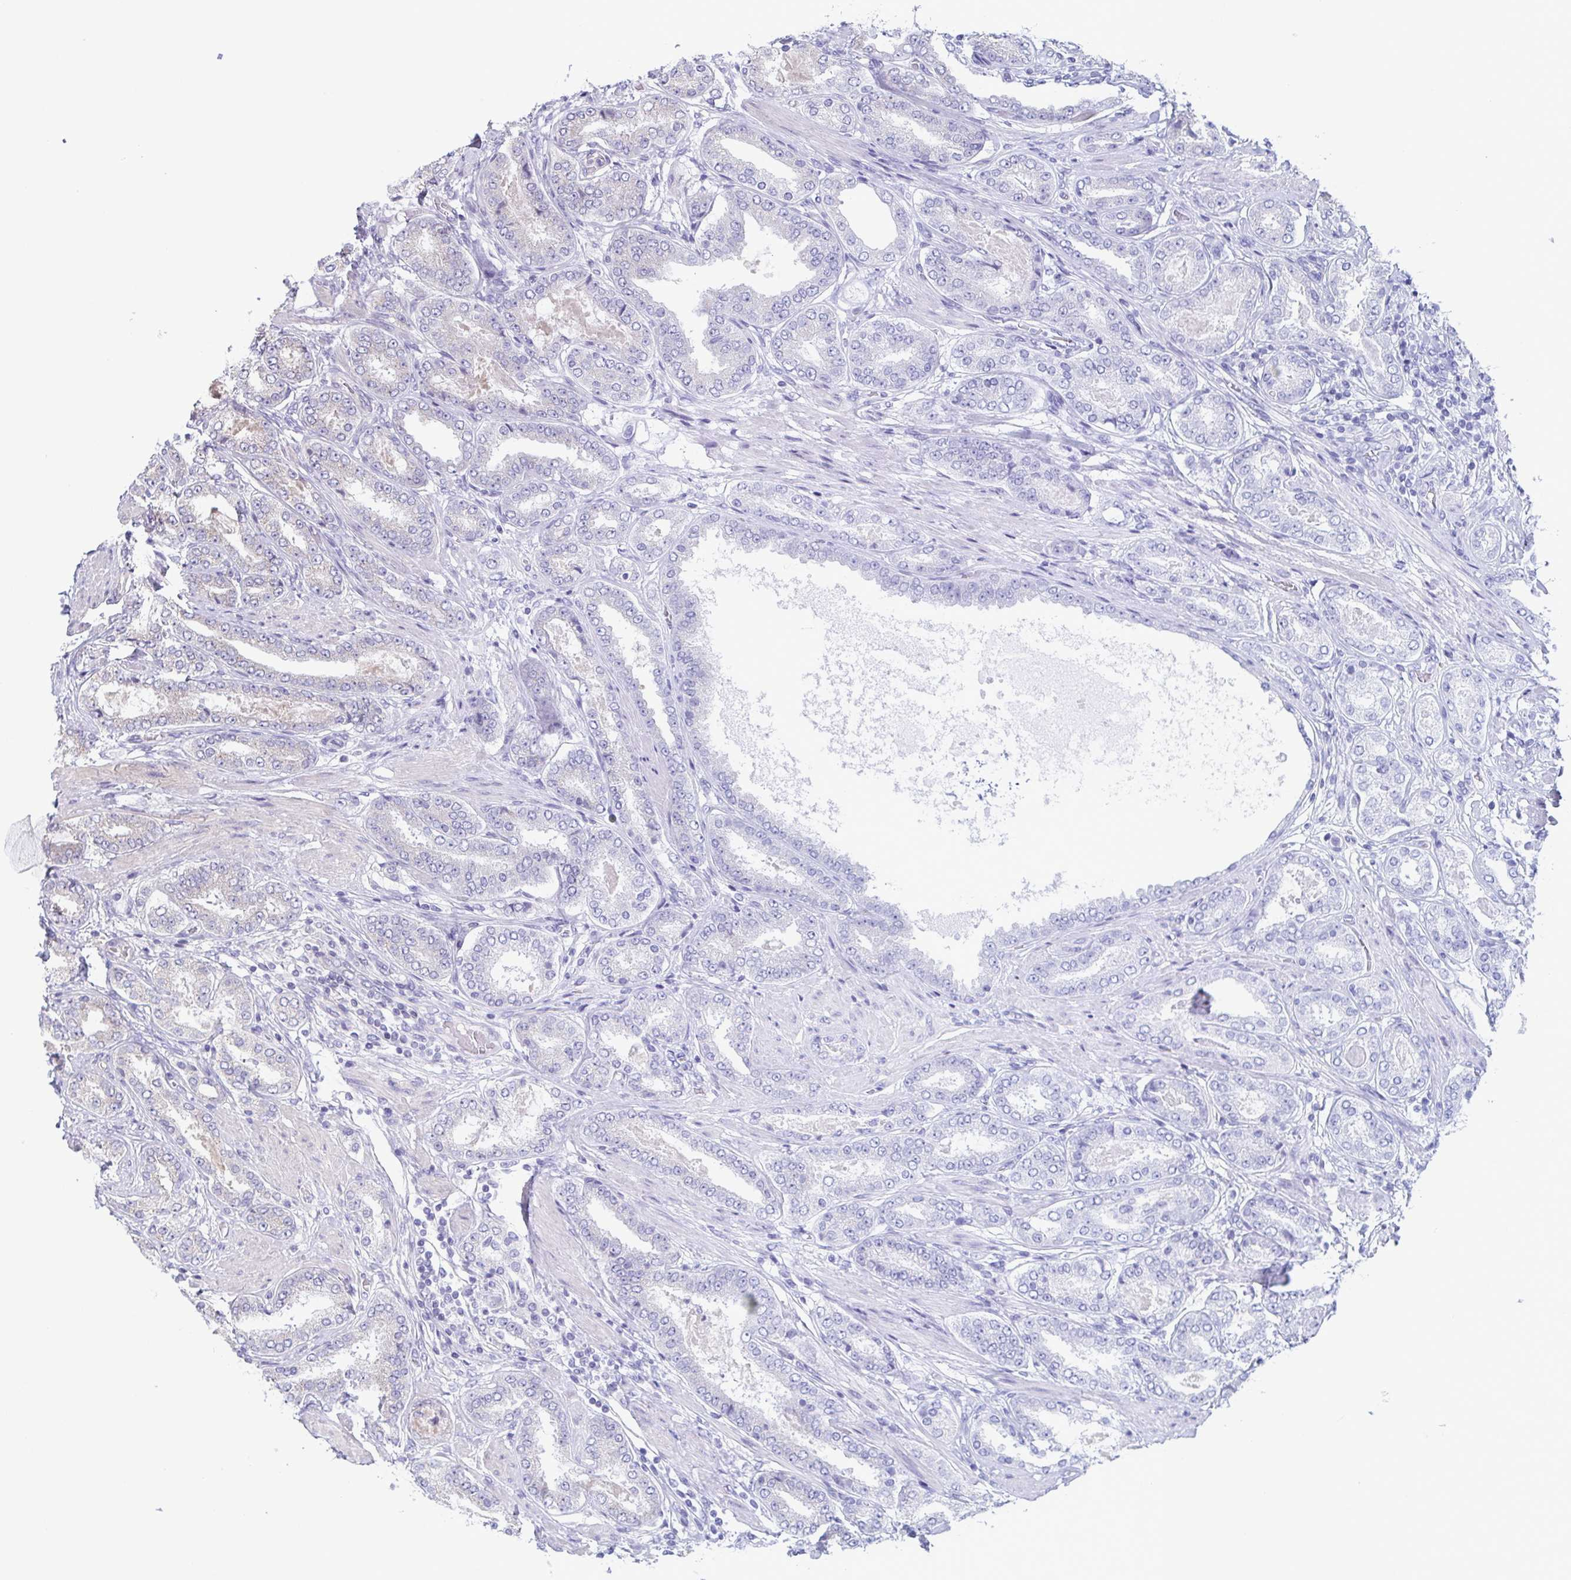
{"staining": {"intensity": "weak", "quantity": "<25%", "location": "cytoplasmic/membranous"}, "tissue": "prostate cancer", "cell_type": "Tumor cells", "image_type": "cancer", "snomed": [{"axis": "morphology", "description": "Adenocarcinoma, High grade"}, {"axis": "topography", "description": "Prostate"}], "caption": "DAB (3,3'-diaminobenzidine) immunohistochemical staining of prostate cancer (high-grade adenocarcinoma) displays no significant expression in tumor cells. (Brightfield microscopy of DAB IHC at high magnification).", "gene": "COPB1", "patient": {"sex": "male", "age": 63}}